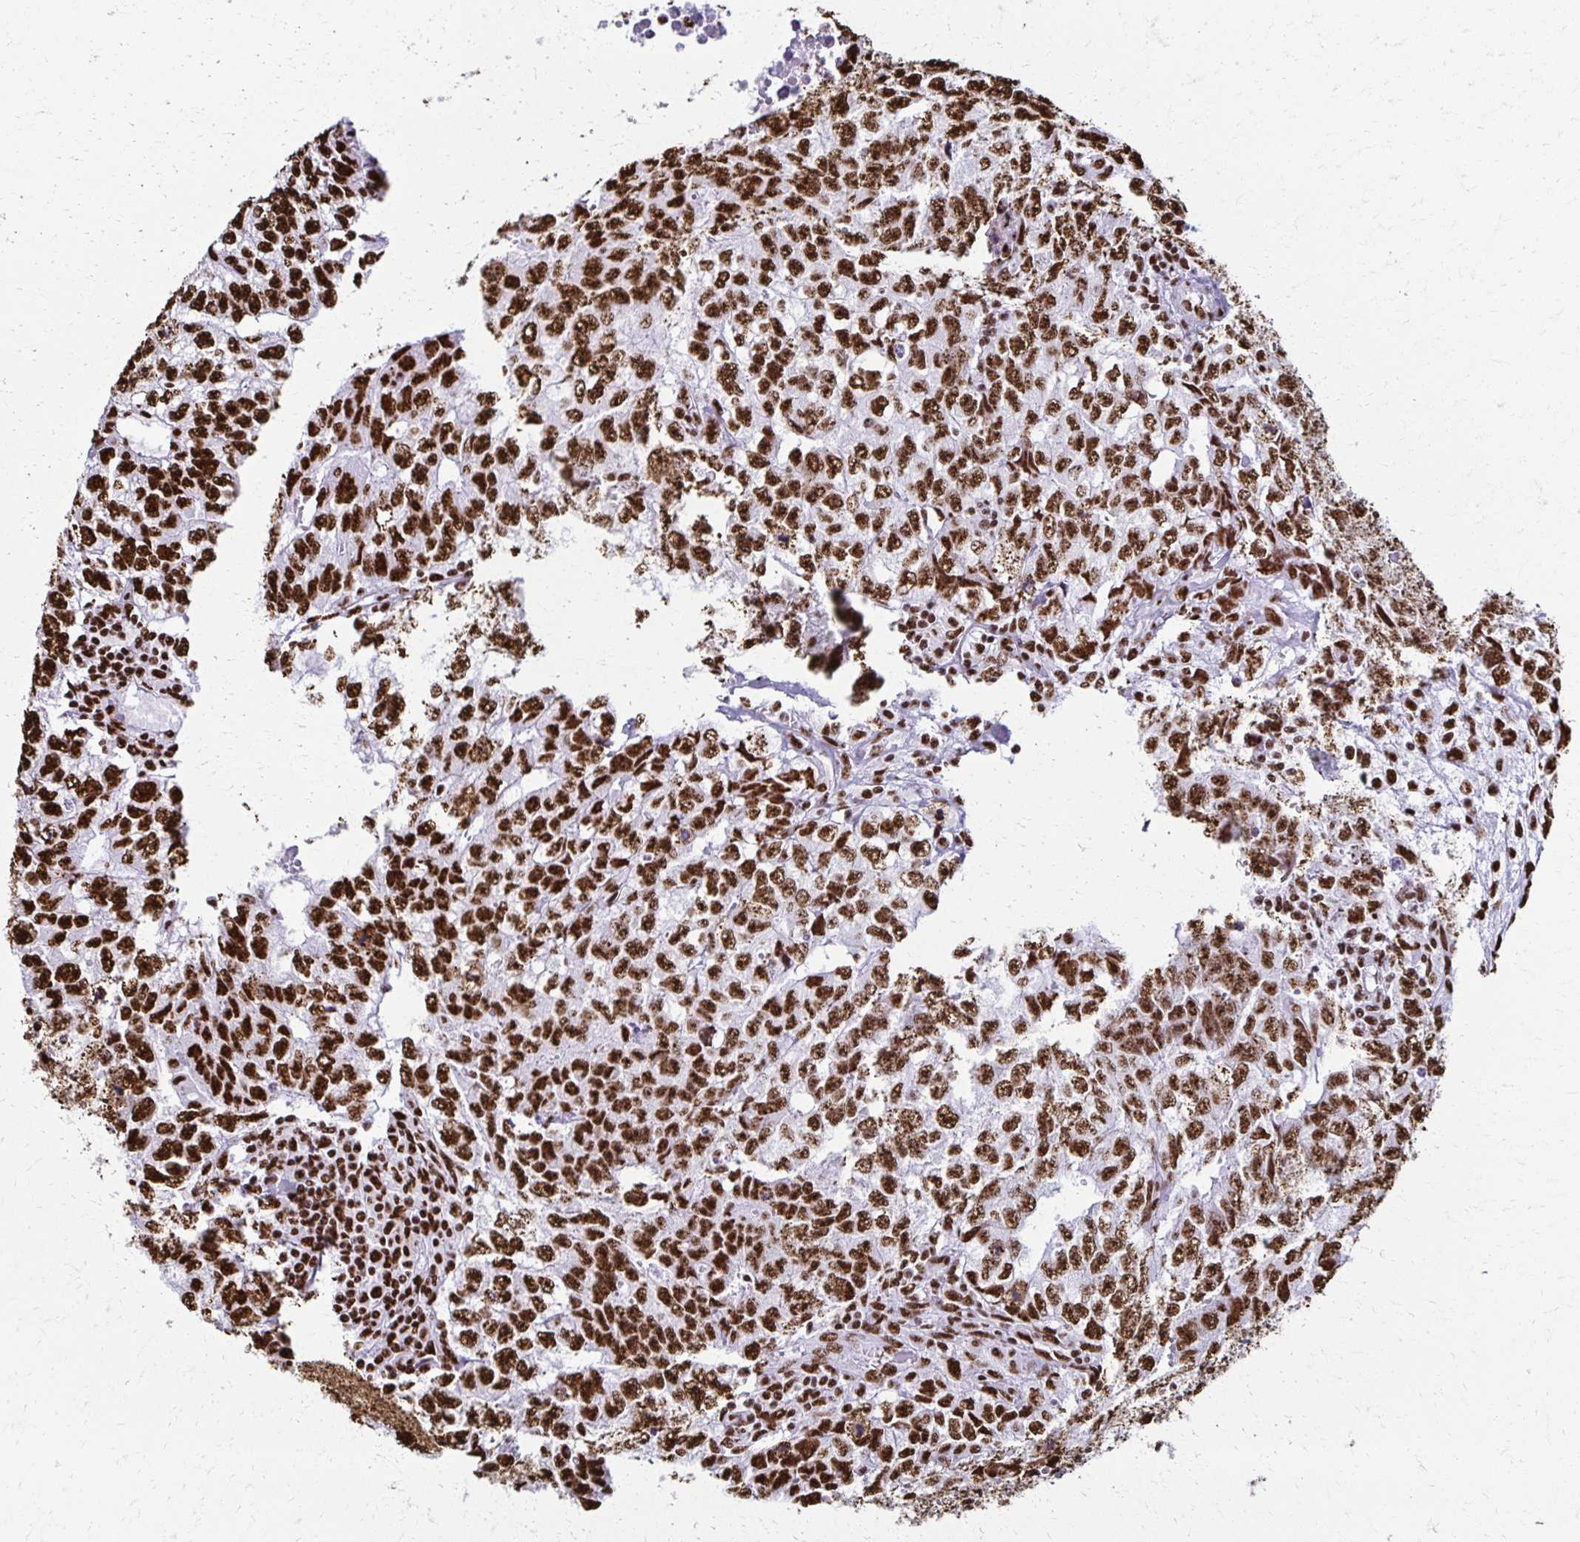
{"staining": {"intensity": "strong", "quantity": ">75%", "location": "nuclear"}, "tissue": "testis cancer", "cell_type": "Tumor cells", "image_type": "cancer", "snomed": [{"axis": "morphology", "description": "Carcinoma, Embryonal, NOS"}, {"axis": "morphology", "description": "Teratoma, malignant, NOS"}, {"axis": "topography", "description": "Testis"}], "caption": "A high-resolution histopathology image shows immunohistochemistry (IHC) staining of testis teratoma (malignant), which shows strong nuclear positivity in approximately >75% of tumor cells. (Brightfield microscopy of DAB IHC at high magnification).", "gene": "NONO", "patient": {"sex": "male", "age": 24}}